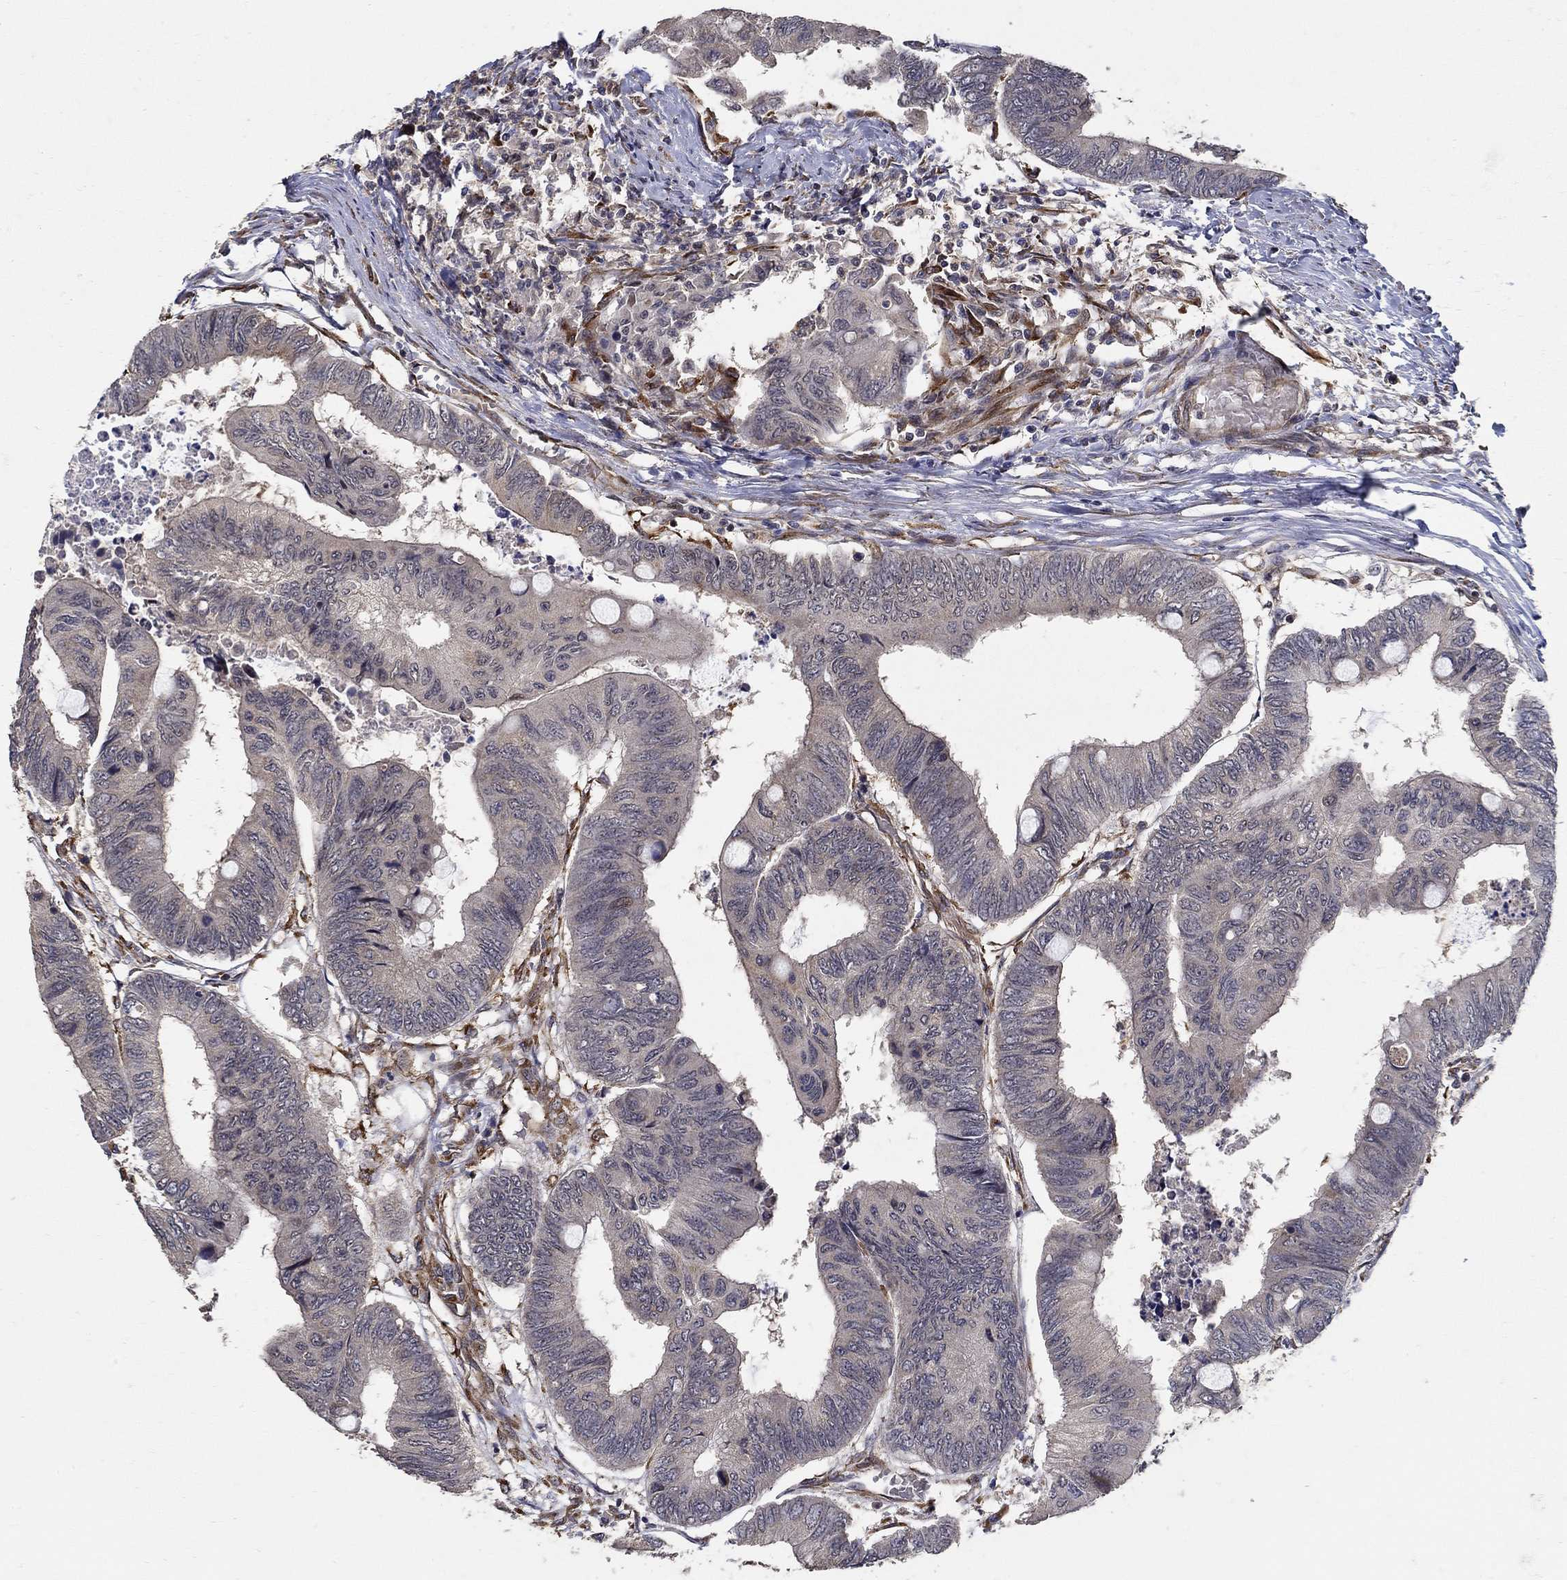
{"staining": {"intensity": "negative", "quantity": "none", "location": "none"}, "tissue": "colorectal cancer", "cell_type": "Tumor cells", "image_type": "cancer", "snomed": [{"axis": "morphology", "description": "Normal tissue, NOS"}, {"axis": "morphology", "description": "Adenocarcinoma, NOS"}, {"axis": "topography", "description": "Rectum"}, {"axis": "topography", "description": "Peripheral nerve tissue"}], "caption": "This is a histopathology image of immunohistochemistry (IHC) staining of adenocarcinoma (colorectal), which shows no expression in tumor cells.", "gene": "ZNF594", "patient": {"sex": "male", "age": 92}}